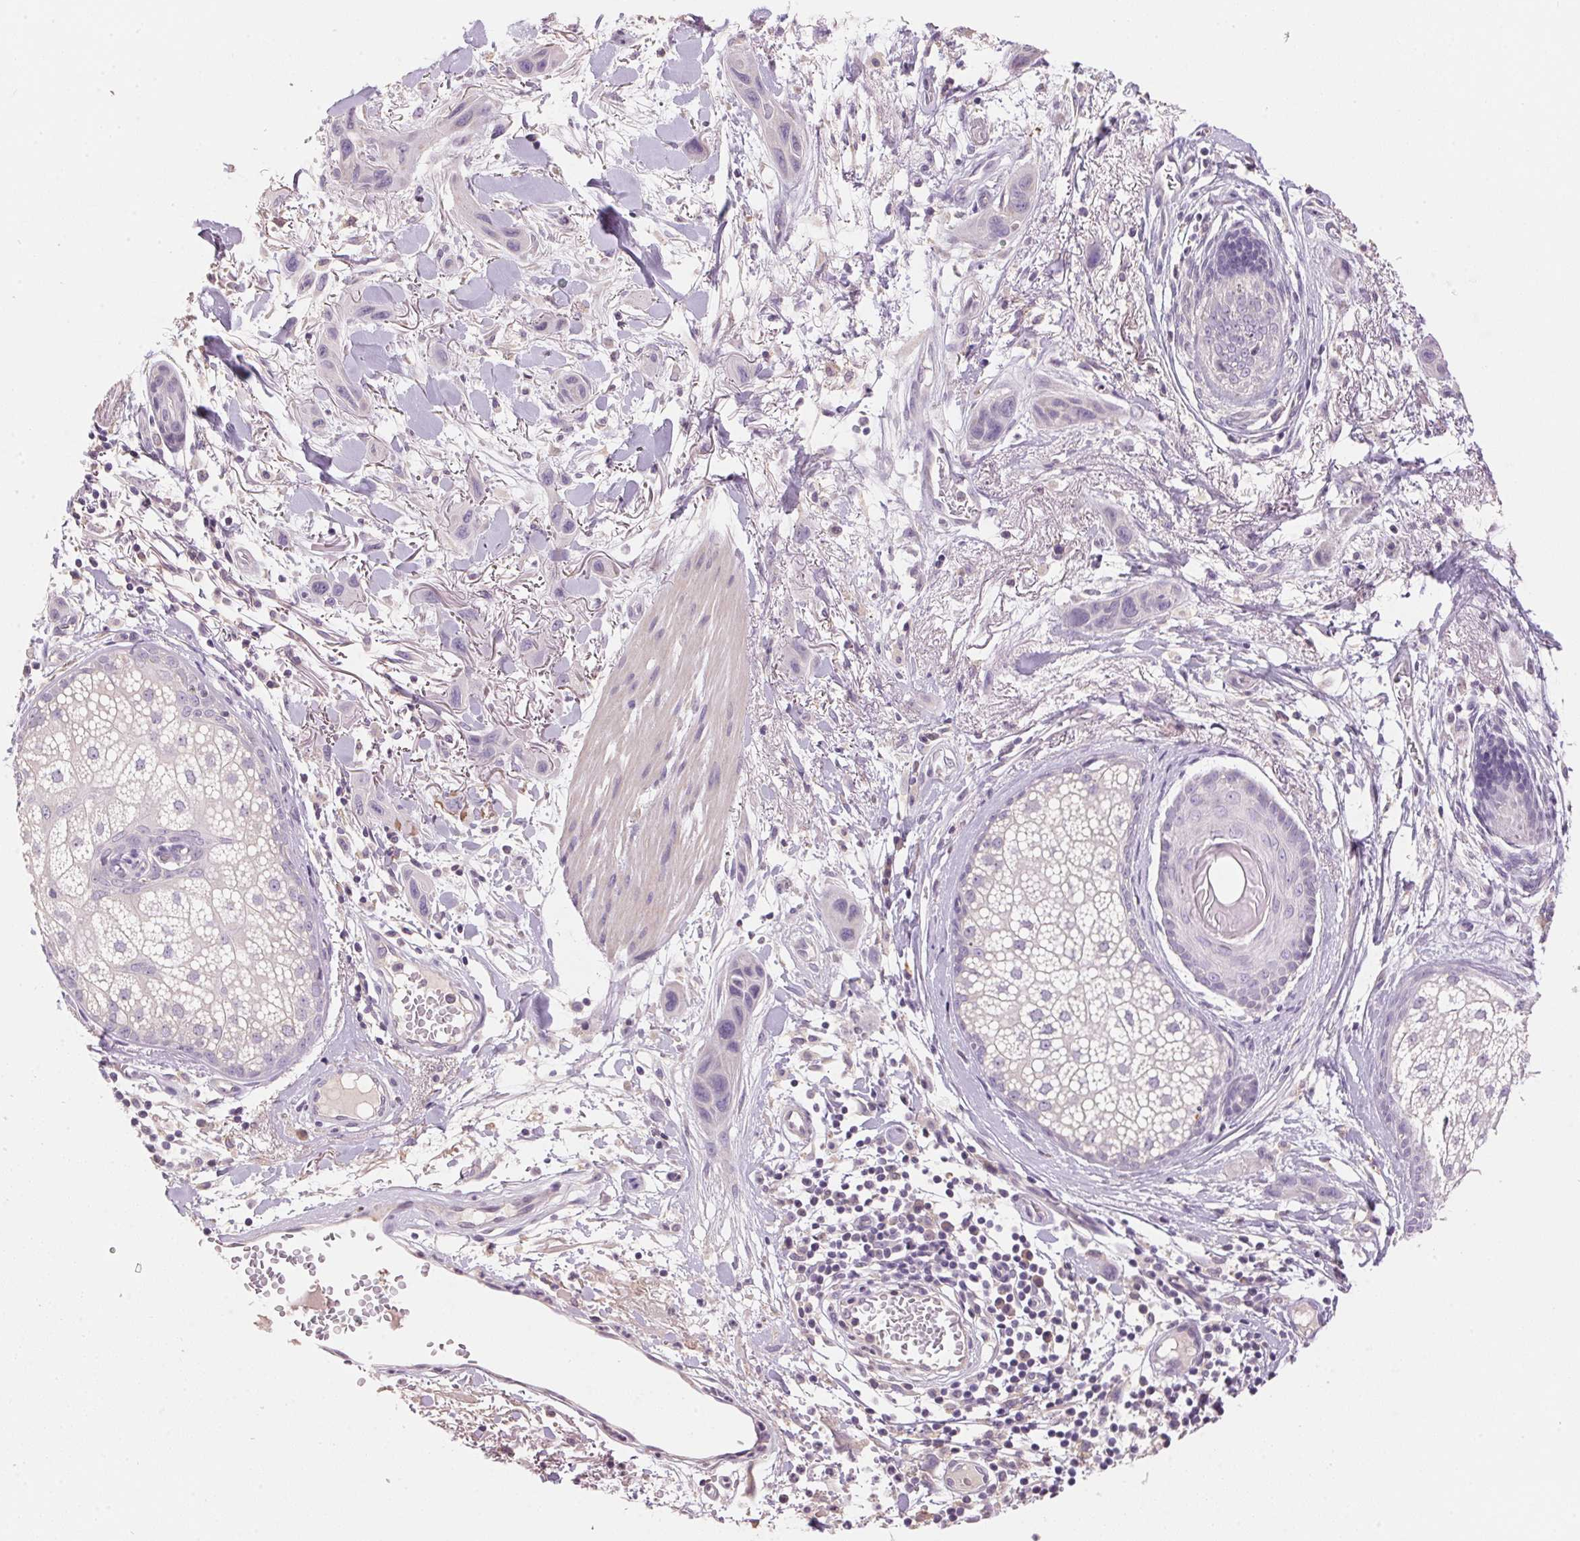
{"staining": {"intensity": "negative", "quantity": "none", "location": "none"}, "tissue": "skin cancer", "cell_type": "Tumor cells", "image_type": "cancer", "snomed": [{"axis": "morphology", "description": "Squamous cell carcinoma, NOS"}, {"axis": "topography", "description": "Skin"}], "caption": "A high-resolution photomicrograph shows immunohistochemistry staining of skin squamous cell carcinoma, which demonstrates no significant staining in tumor cells.", "gene": "LYZL6", "patient": {"sex": "male", "age": 79}}